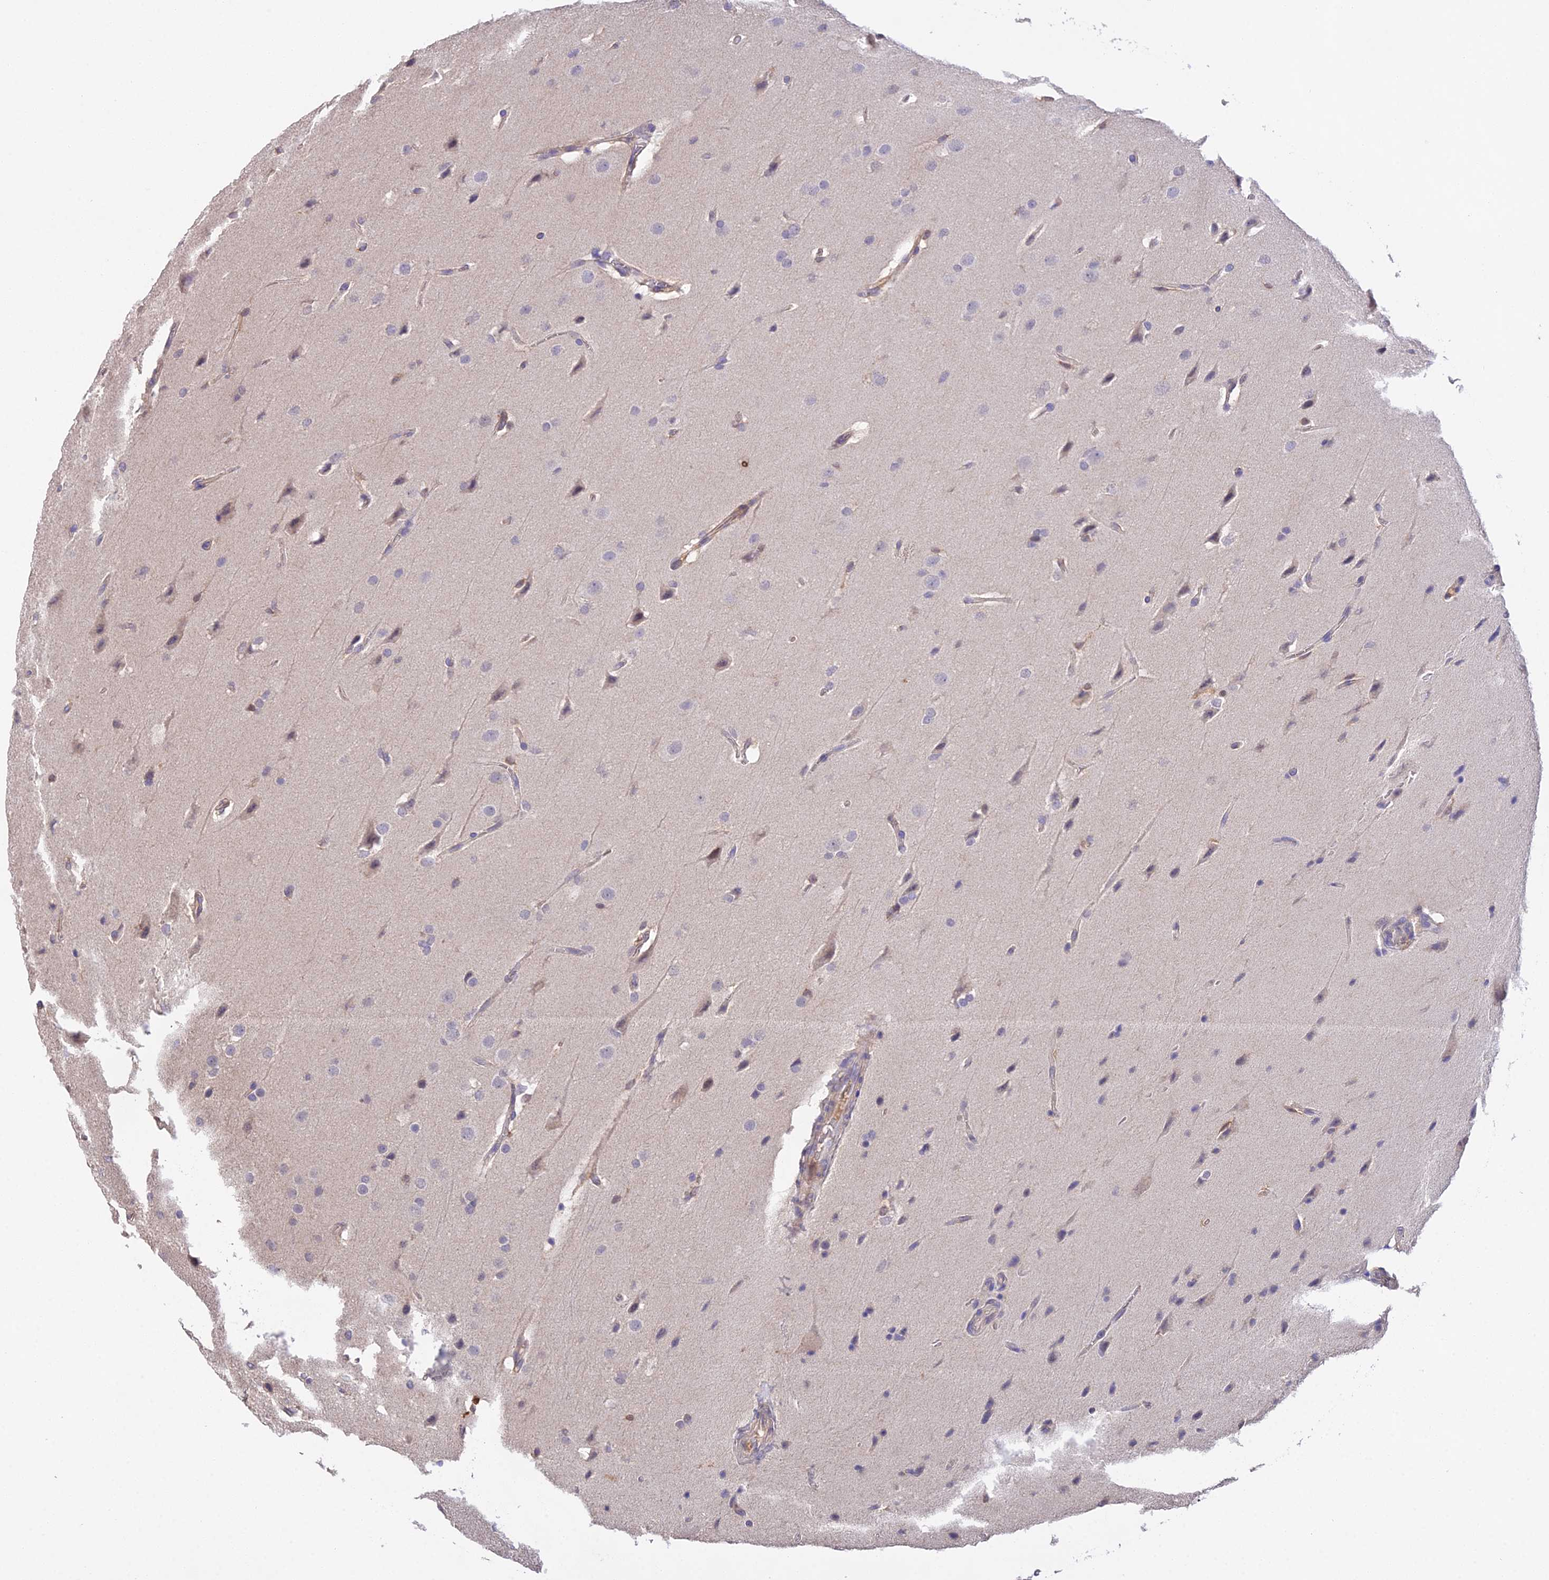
{"staining": {"intensity": "negative", "quantity": "none", "location": "none"}, "tissue": "glioma", "cell_type": "Tumor cells", "image_type": "cancer", "snomed": [{"axis": "morphology", "description": "Glioma, malignant, Low grade"}, {"axis": "topography", "description": "Brain"}], "caption": "Human glioma stained for a protein using immunohistochemistry (IHC) reveals no expression in tumor cells.", "gene": "FBP1", "patient": {"sex": "female", "age": 37}}